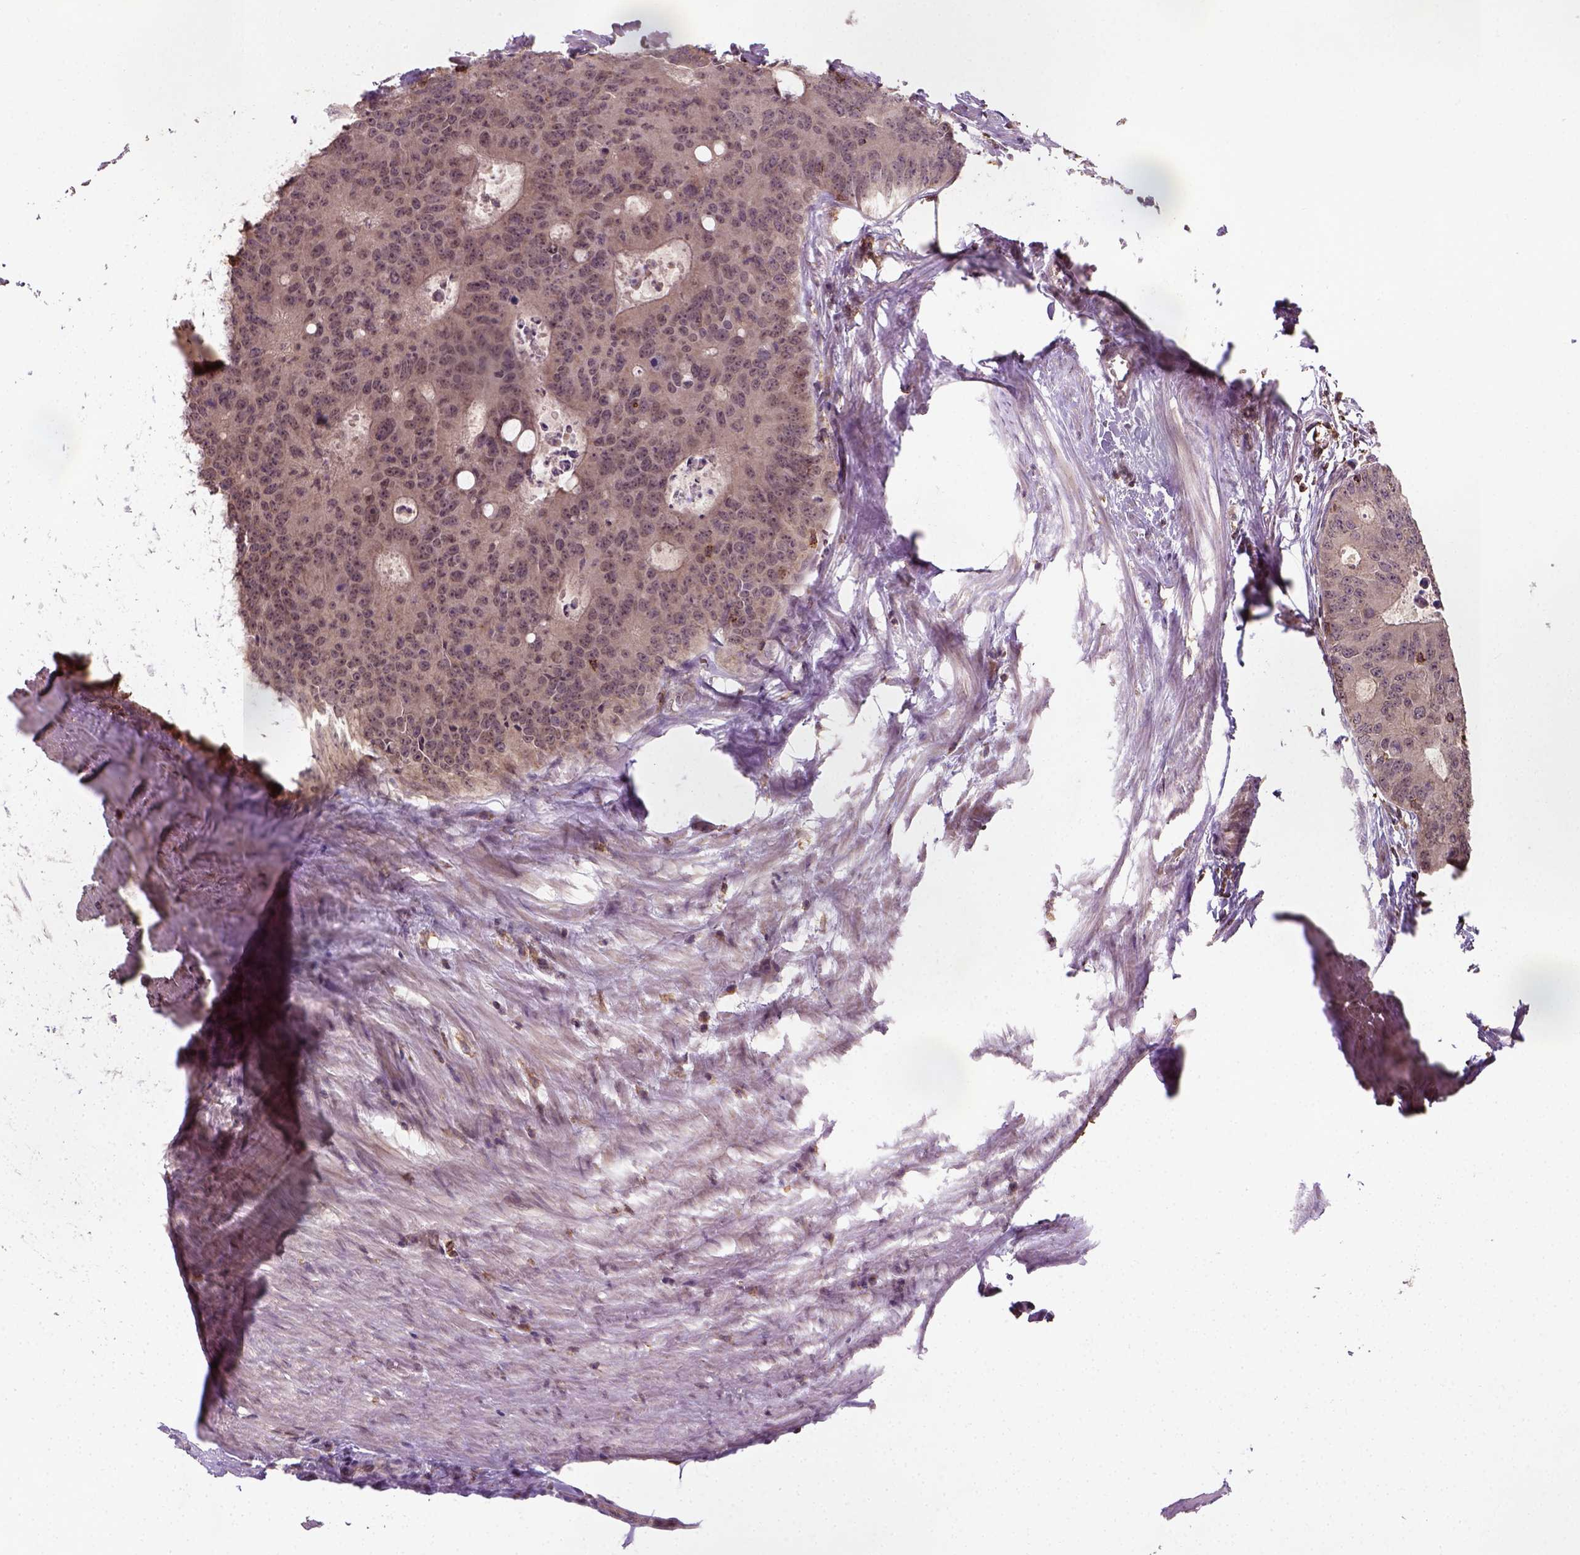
{"staining": {"intensity": "weak", "quantity": ">75%", "location": "cytoplasmic/membranous"}, "tissue": "colorectal cancer", "cell_type": "Tumor cells", "image_type": "cancer", "snomed": [{"axis": "morphology", "description": "Adenocarcinoma, NOS"}, {"axis": "topography", "description": "Colon"}], "caption": "Immunohistochemical staining of human colorectal adenocarcinoma displays weak cytoplasmic/membranous protein staining in approximately >75% of tumor cells. Using DAB (brown) and hematoxylin (blue) stains, captured at high magnification using brightfield microscopy.", "gene": "CAMKK1", "patient": {"sex": "male", "age": 67}}